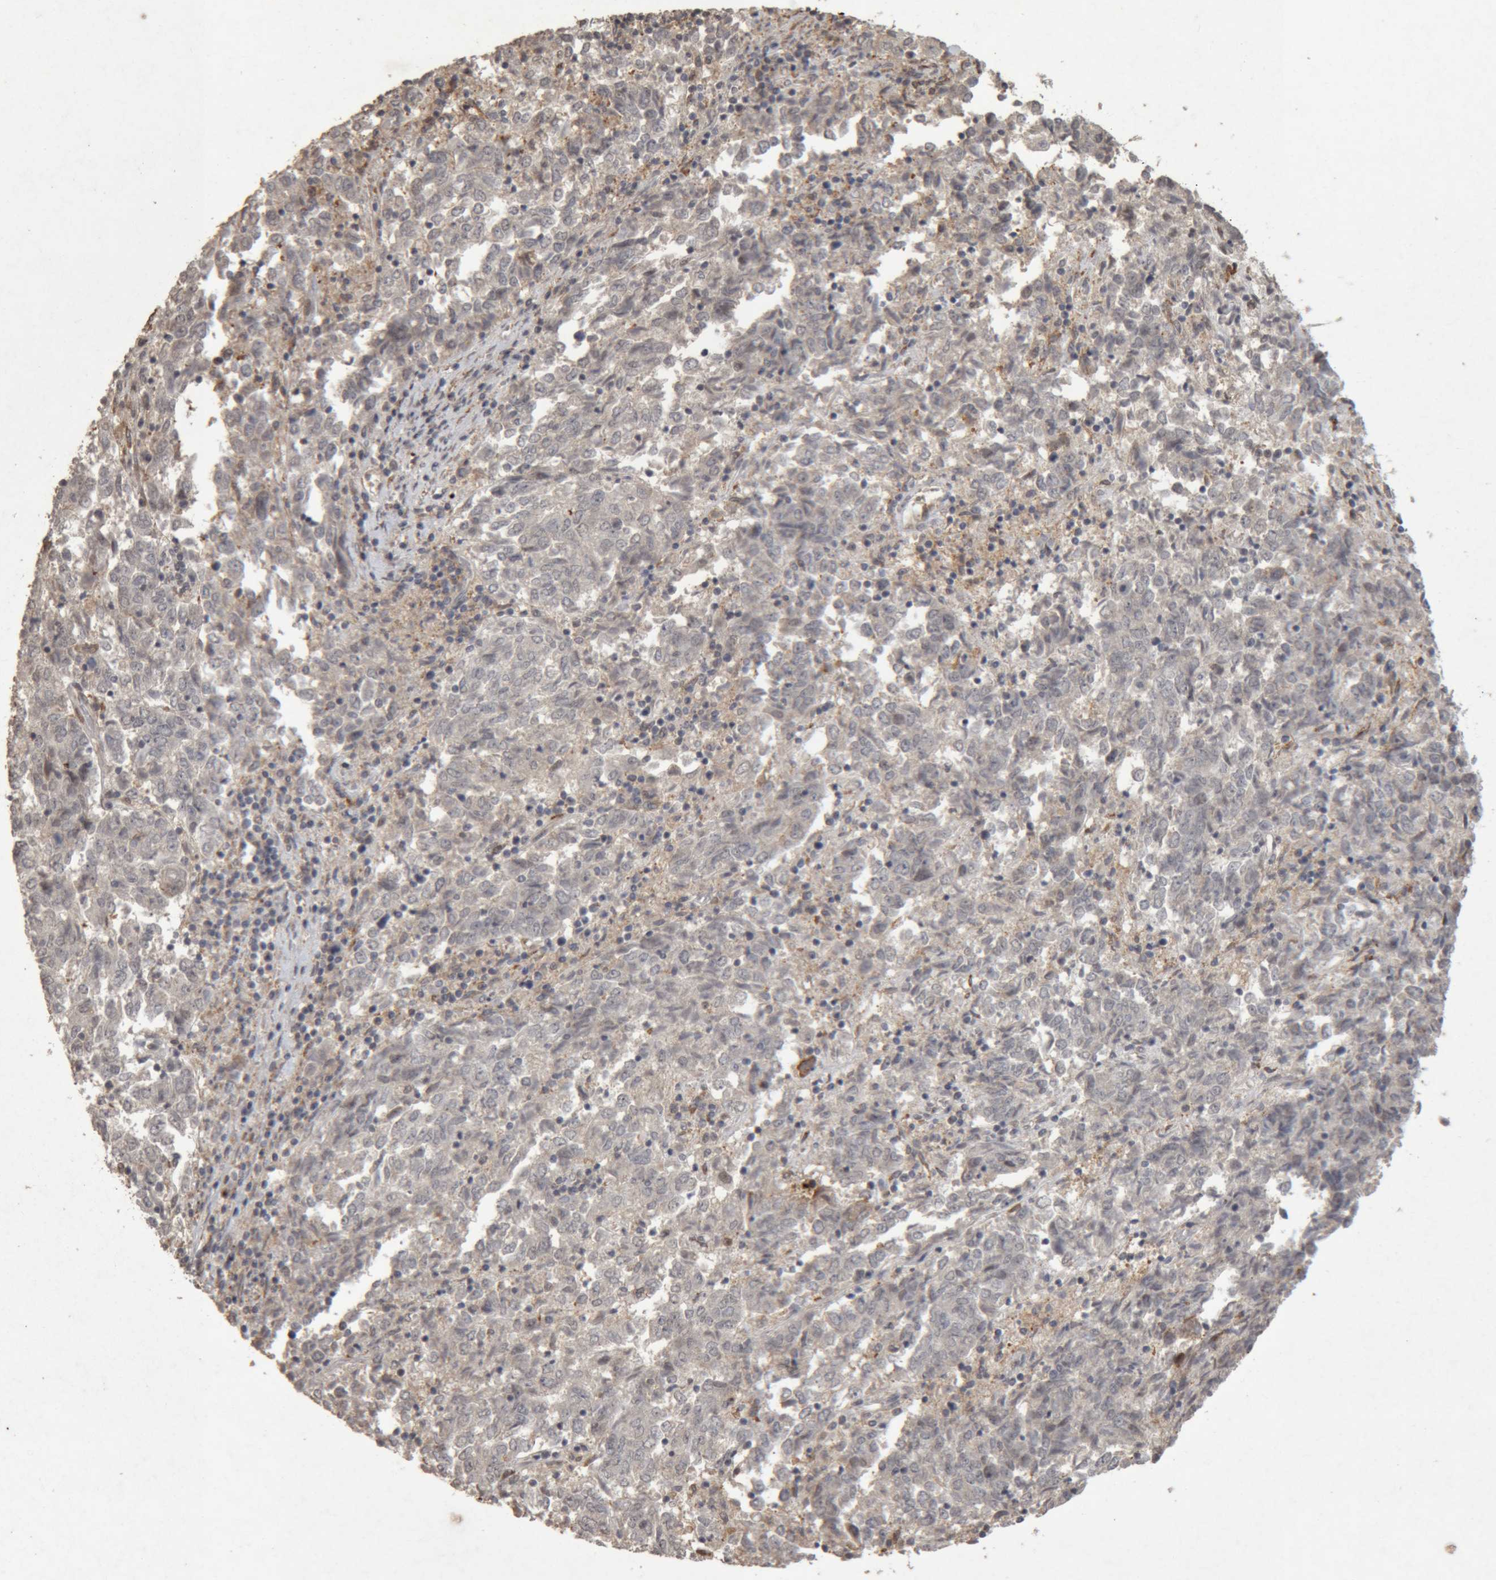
{"staining": {"intensity": "negative", "quantity": "none", "location": "none"}, "tissue": "endometrial cancer", "cell_type": "Tumor cells", "image_type": "cancer", "snomed": [{"axis": "morphology", "description": "Adenocarcinoma, NOS"}, {"axis": "topography", "description": "Endometrium"}], "caption": "There is no significant positivity in tumor cells of endometrial cancer.", "gene": "MEP1A", "patient": {"sex": "female", "age": 80}}